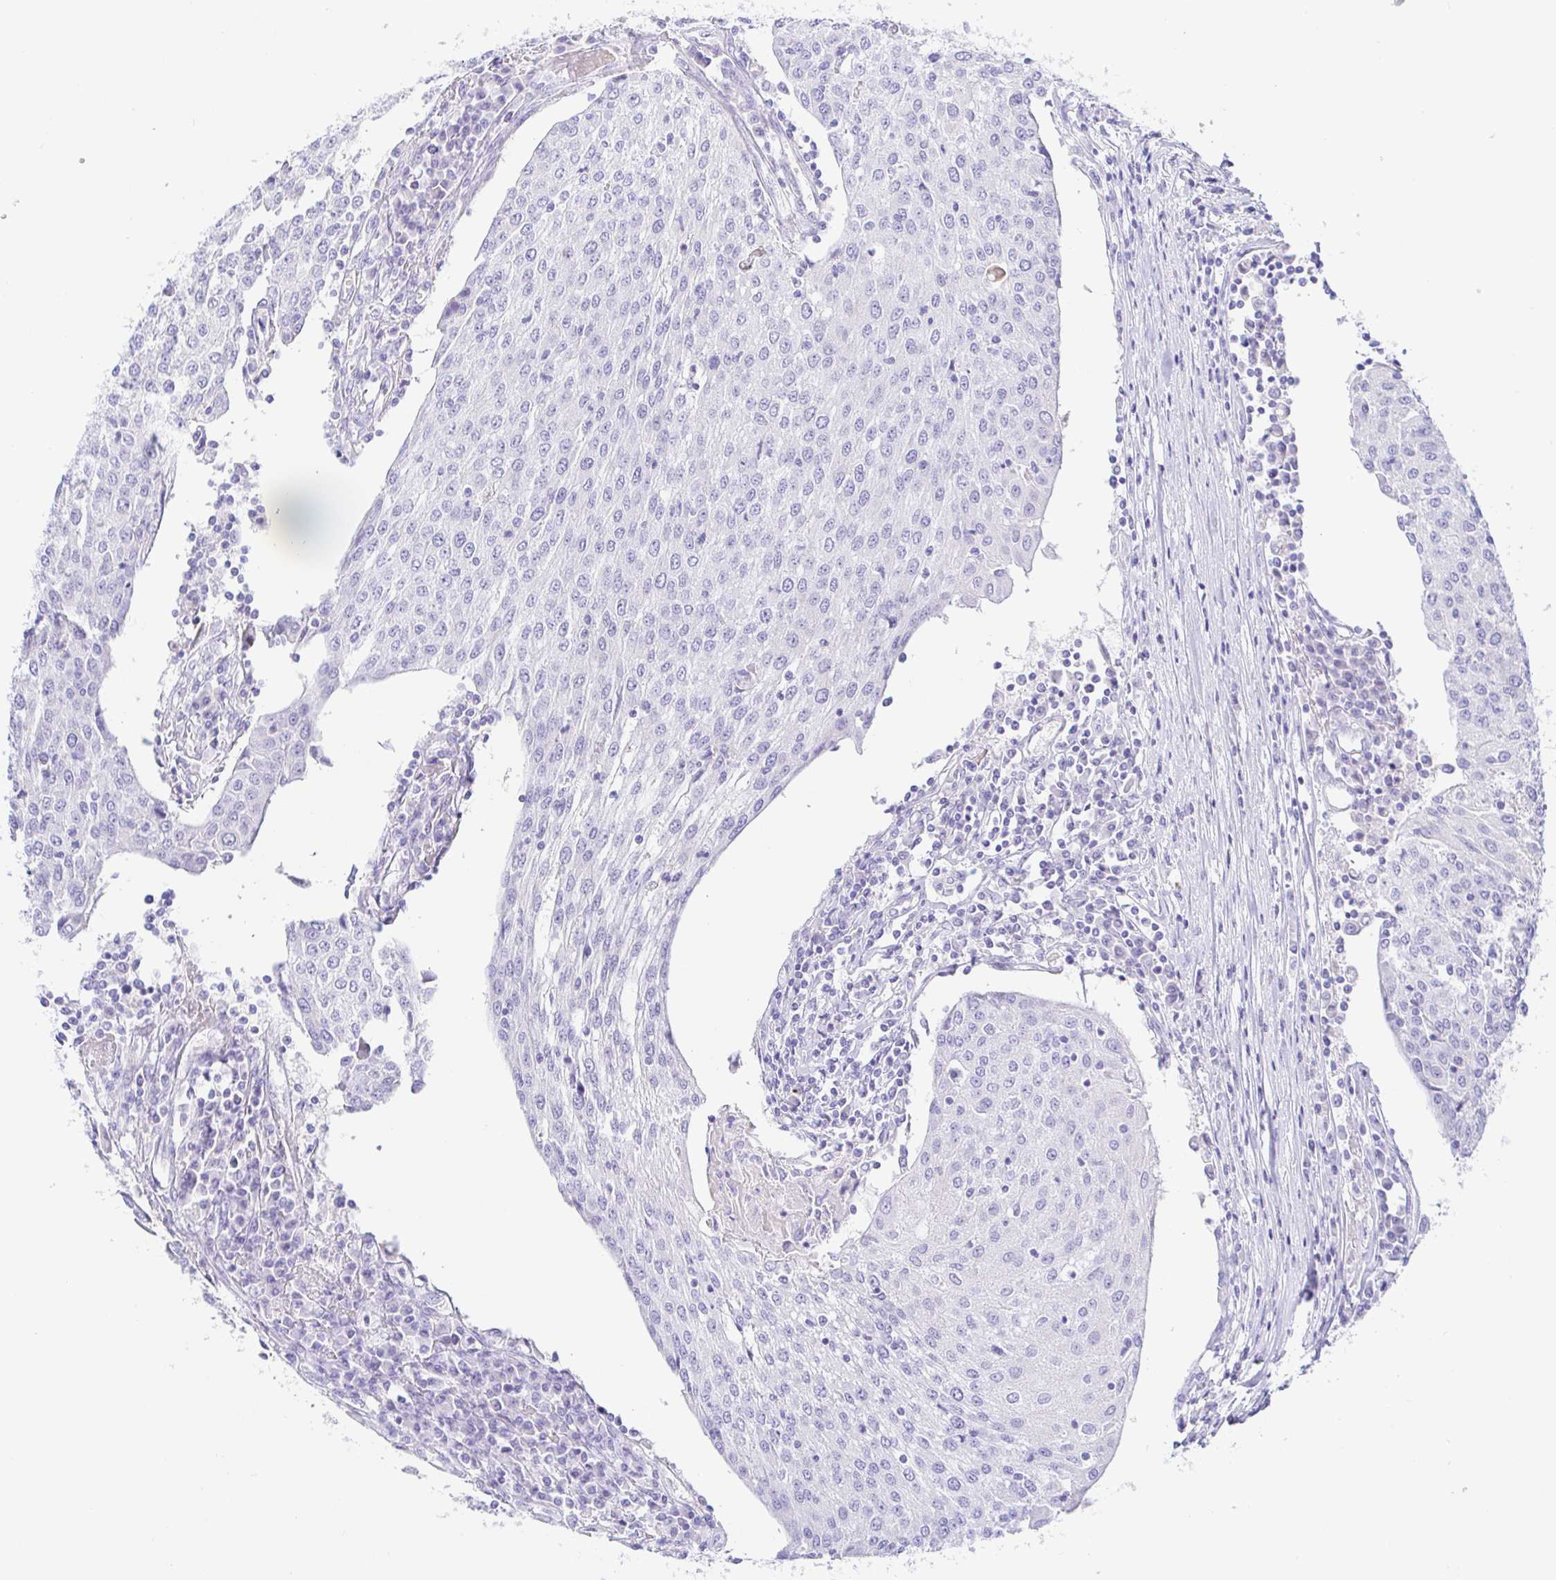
{"staining": {"intensity": "negative", "quantity": "none", "location": "none"}, "tissue": "urothelial cancer", "cell_type": "Tumor cells", "image_type": "cancer", "snomed": [{"axis": "morphology", "description": "Urothelial carcinoma, High grade"}, {"axis": "topography", "description": "Urinary bladder"}], "caption": "Immunohistochemistry (IHC) image of neoplastic tissue: high-grade urothelial carcinoma stained with DAB (3,3'-diaminobenzidine) displays no significant protein expression in tumor cells.", "gene": "PINLYP", "patient": {"sex": "female", "age": 85}}